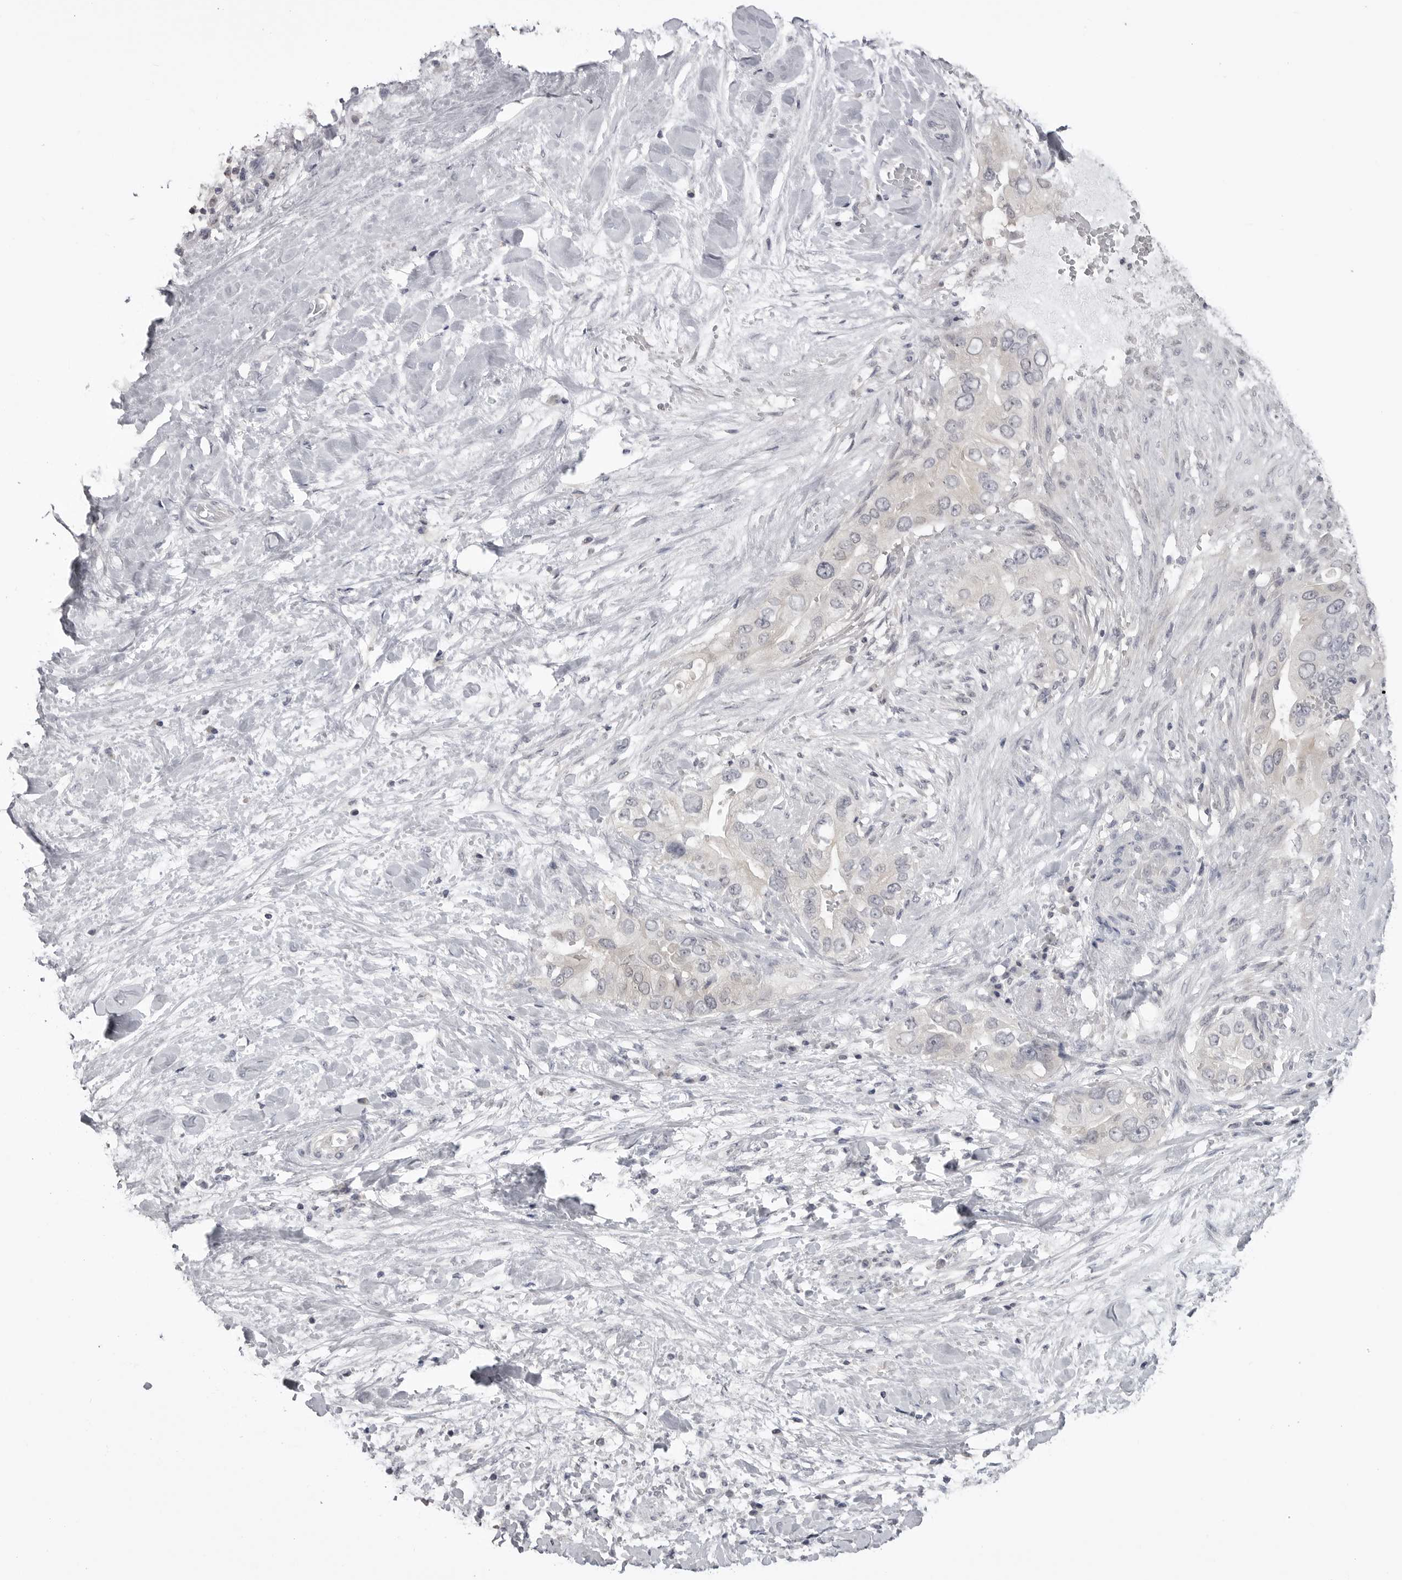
{"staining": {"intensity": "negative", "quantity": "none", "location": "none"}, "tissue": "pancreatic cancer", "cell_type": "Tumor cells", "image_type": "cancer", "snomed": [{"axis": "morphology", "description": "Inflammation, NOS"}, {"axis": "morphology", "description": "Adenocarcinoma, NOS"}, {"axis": "topography", "description": "Pancreas"}], "caption": "This is an immunohistochemistry (IHC) photomicrograph of human pancreatic cancer (adenocarcinoma). There is no expression in tumor cells.", "gene": "GPN2", "patient": {"sex": "female", "age": 56}}